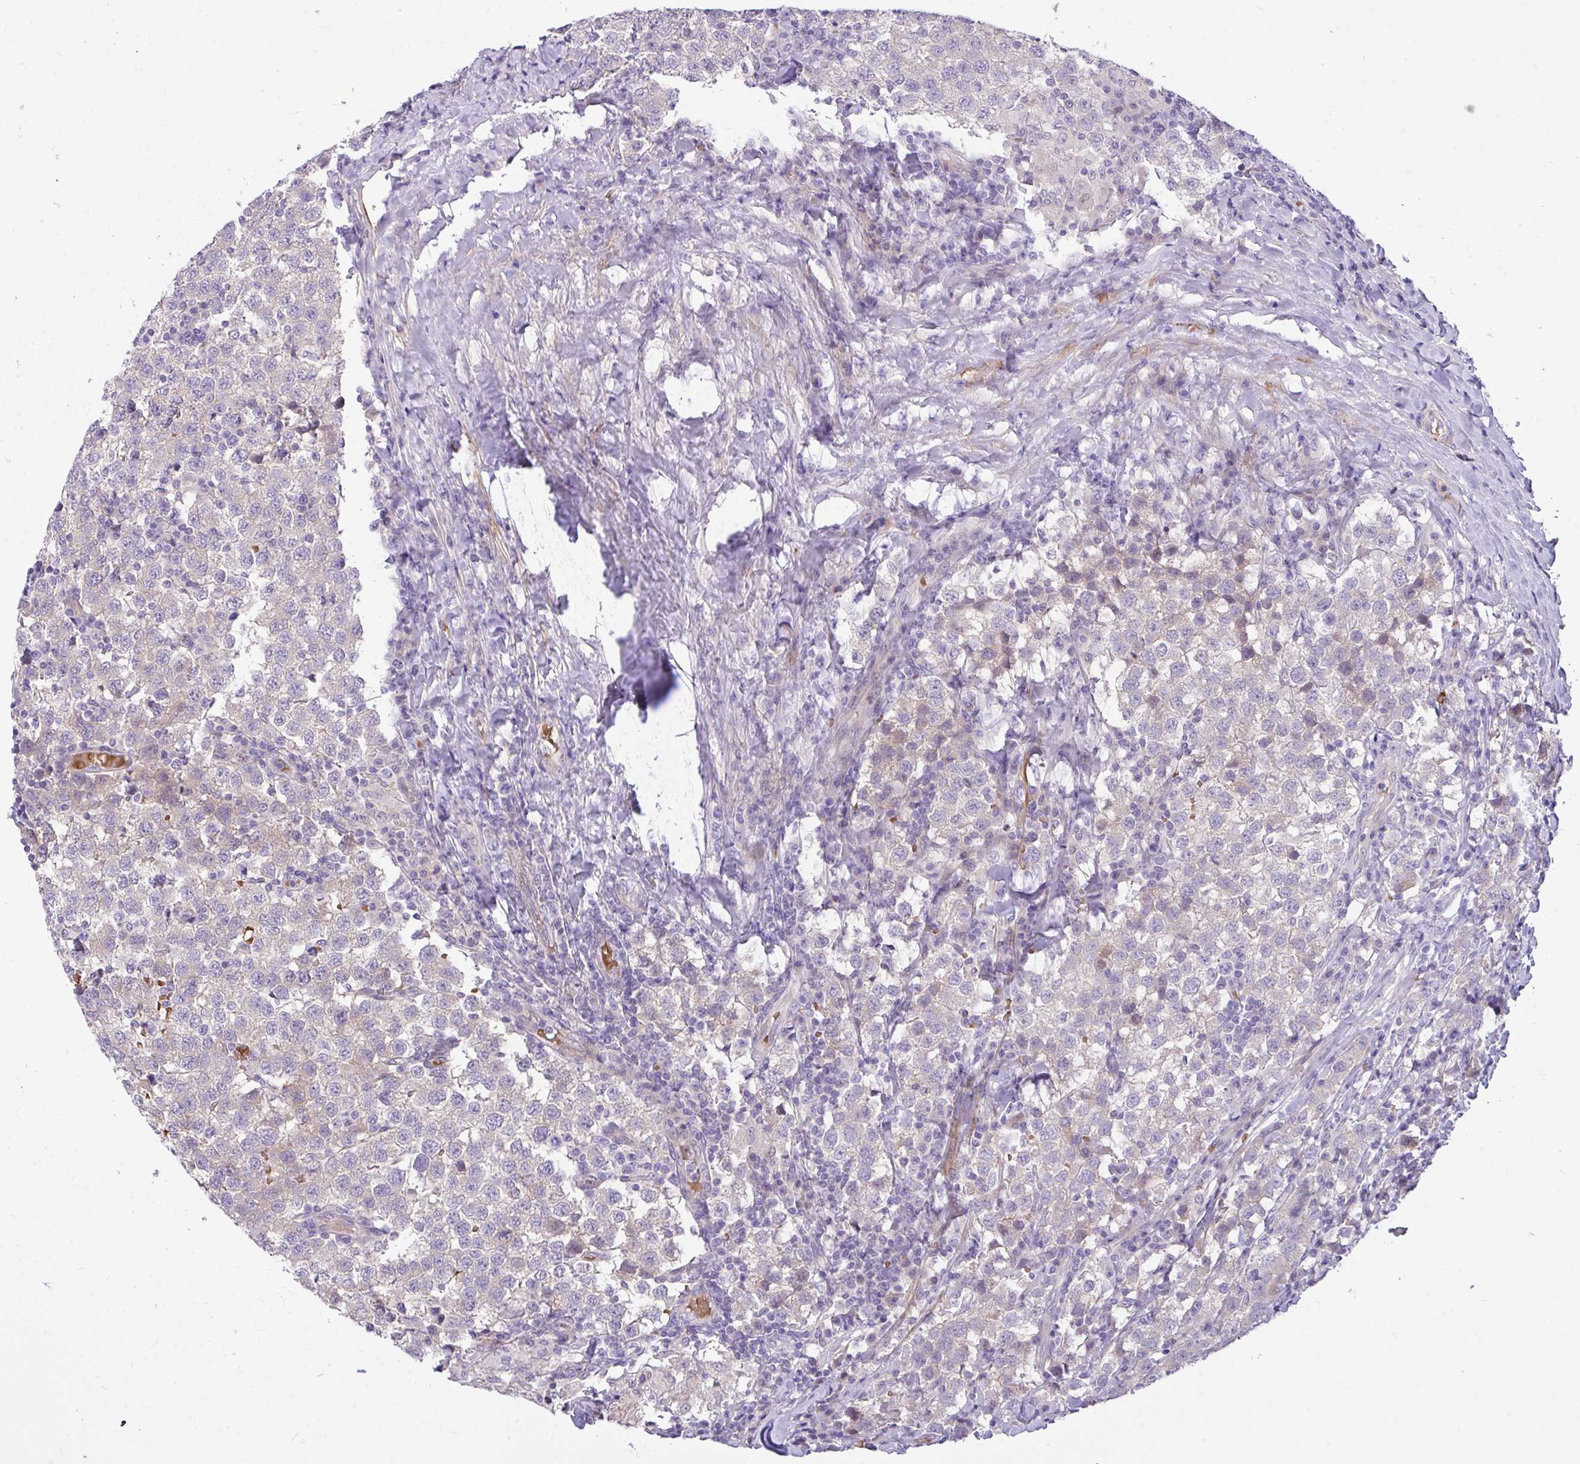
{"staining": {"intensity": "negative", "quantity": "none", "location": "none"}, "tissue": "testis cancer", "cell_type": "Tumor cells", "image_type": "cancer", "snomed": [{"axis": "morphology", "description": "Seminoma, NOS"}, {"axis": "topography", "description": "Testis"}], "caption": "Immunohistochemistry (IHC) of human testis seminoma displays no staining in tumor cells. (Brightfield microscopy of DAB immunohistochemistry (IHC) at high magnification).", "gene": "MOCS1", "patient": {"sex": "male", "age": 34}}